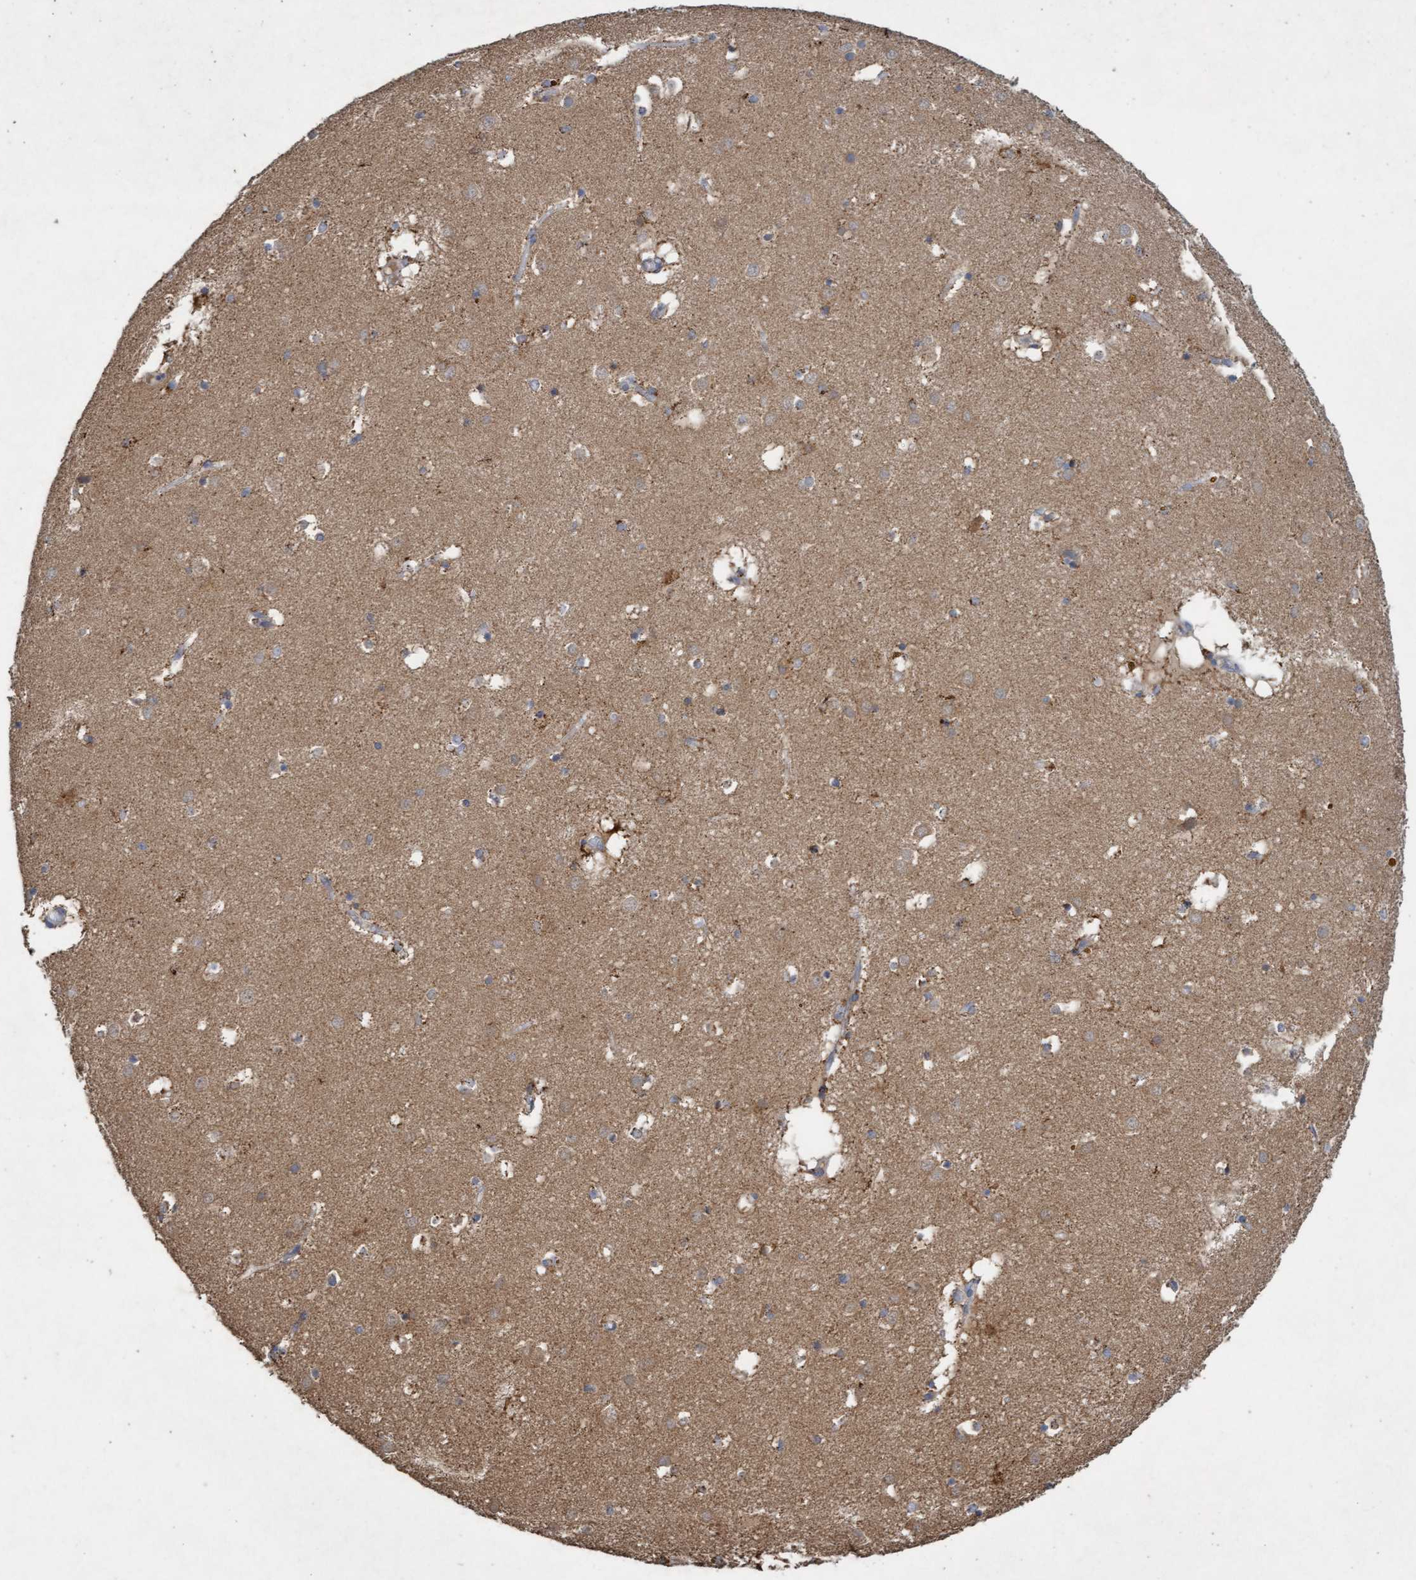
{"staining": {"intensity": "moderate", "quantity": "<25%", "location": "cytoplasmic/membranous"}, "tissue": "caudate", "cell_type": "Glial cells", "image_type": "normal", "snomed": [{"axis": "morphology", "description": "Normal tissue, NOS"}, {"axis": "topography", "description": "Lateral ventricle wall"}], "caption": "Protein expression analysis of benign caudate displays moderate cytoplasmic/membranous staining in approximately <25% of glial cells. Using DAB (brown) and hematoxylin (blue) stains, captured at high magnification using brightfield microscopy.", "gene": "ATPAF2", "patient": {"sex": "male", "age": 70}}